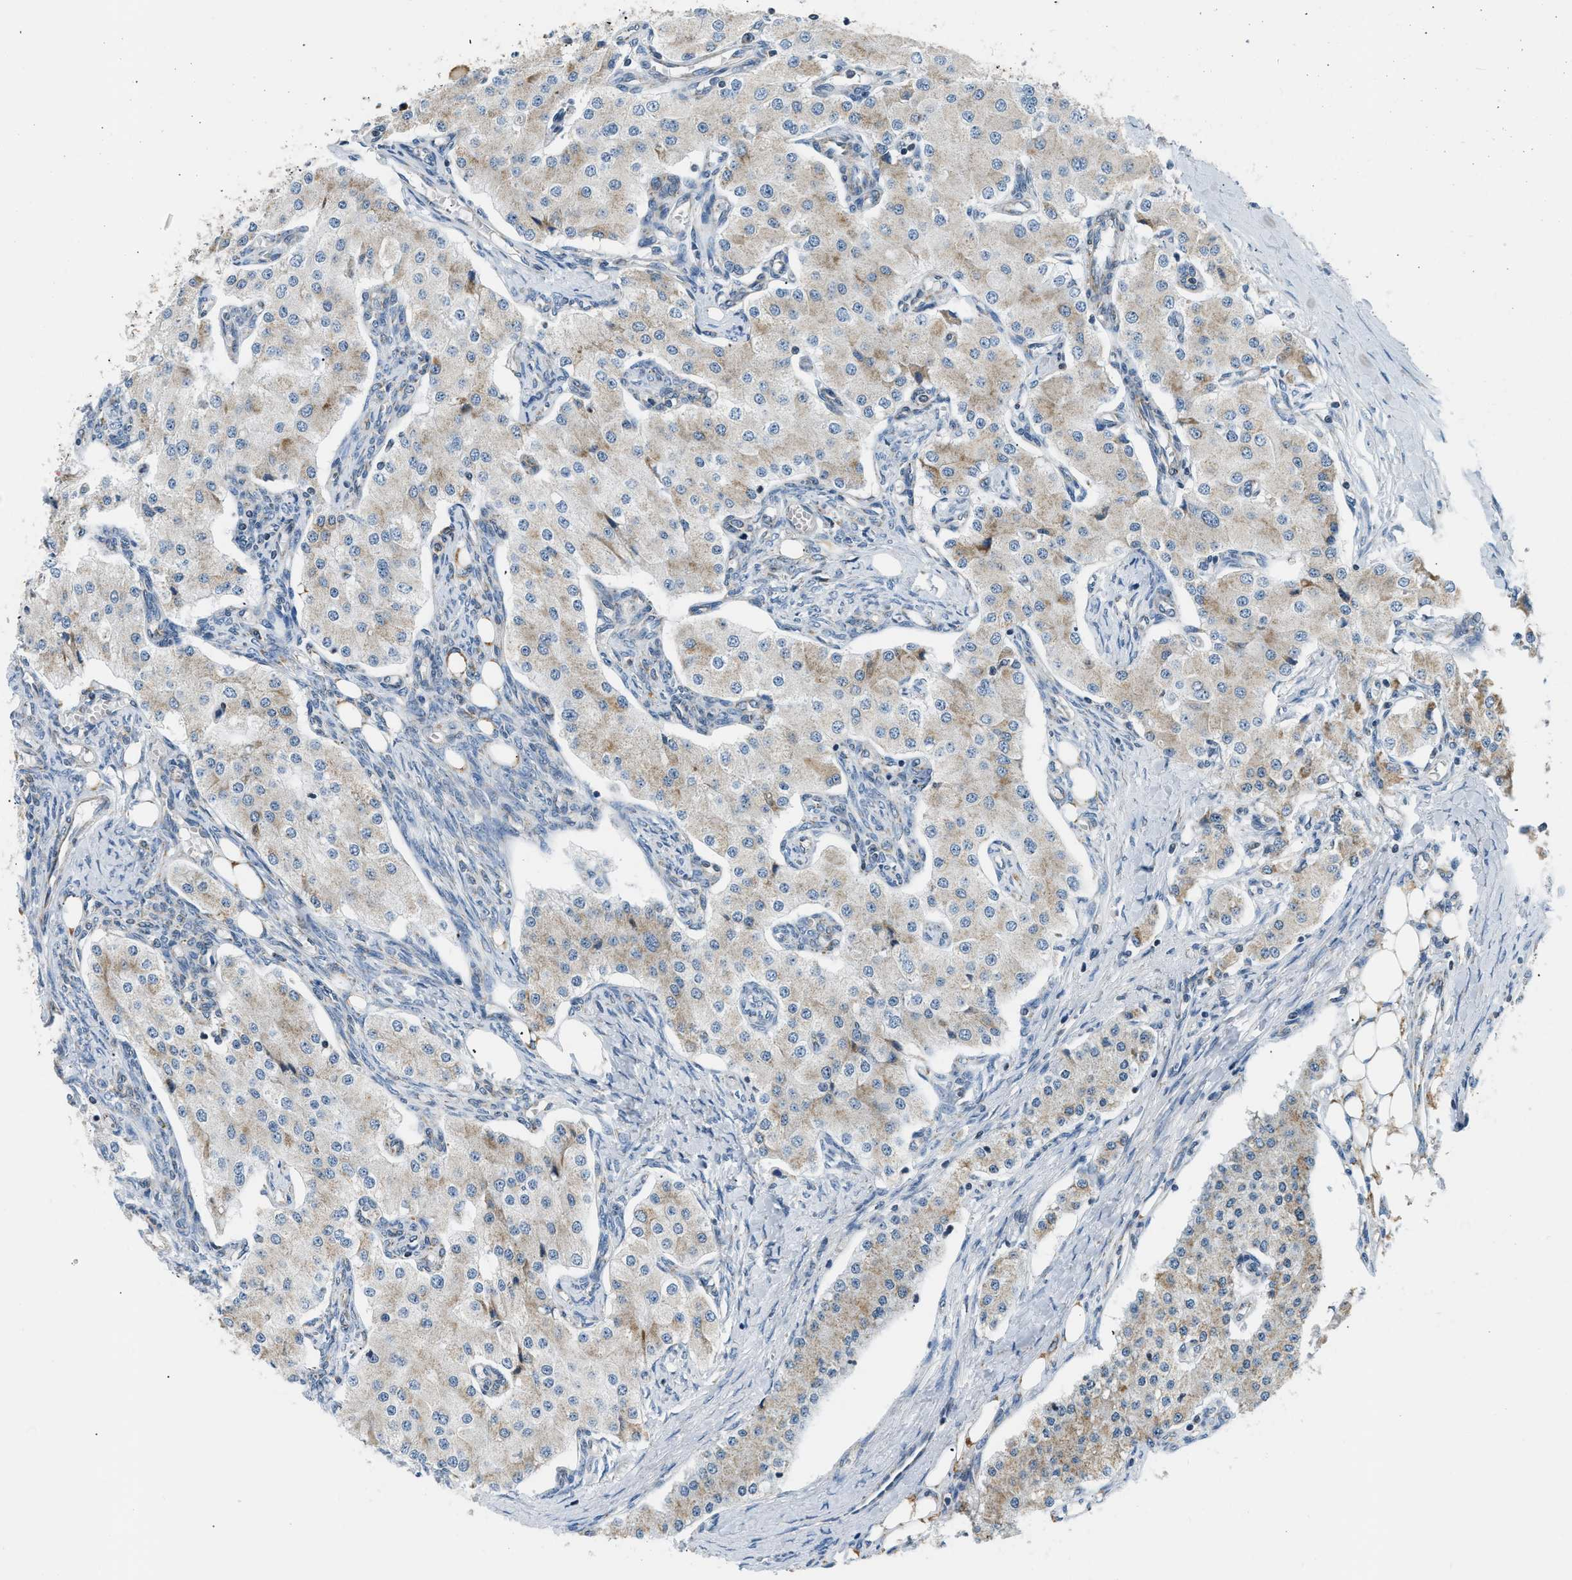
{"staining": {"intensity": "weak", "quantity": "25%-75%", "location": "cytoplasmic/membranous"}, "tissue": "carcinoid", "cell_type": "Tumor cells", "image_type": "cancer", "snomed": [{"axis": "morphology", "description": "Carcinoid, malignant, NOS"}, {"axis": "topography", "description": "Colon"}], "caption": "Protein positivity by IHC shows weak cytoplasmic/membranous positivity in about 25%-75% of tumor cells in carcinoid (malignant).", "gene": "ACADVL", "patient": {"sex": "female", "age": 52}}